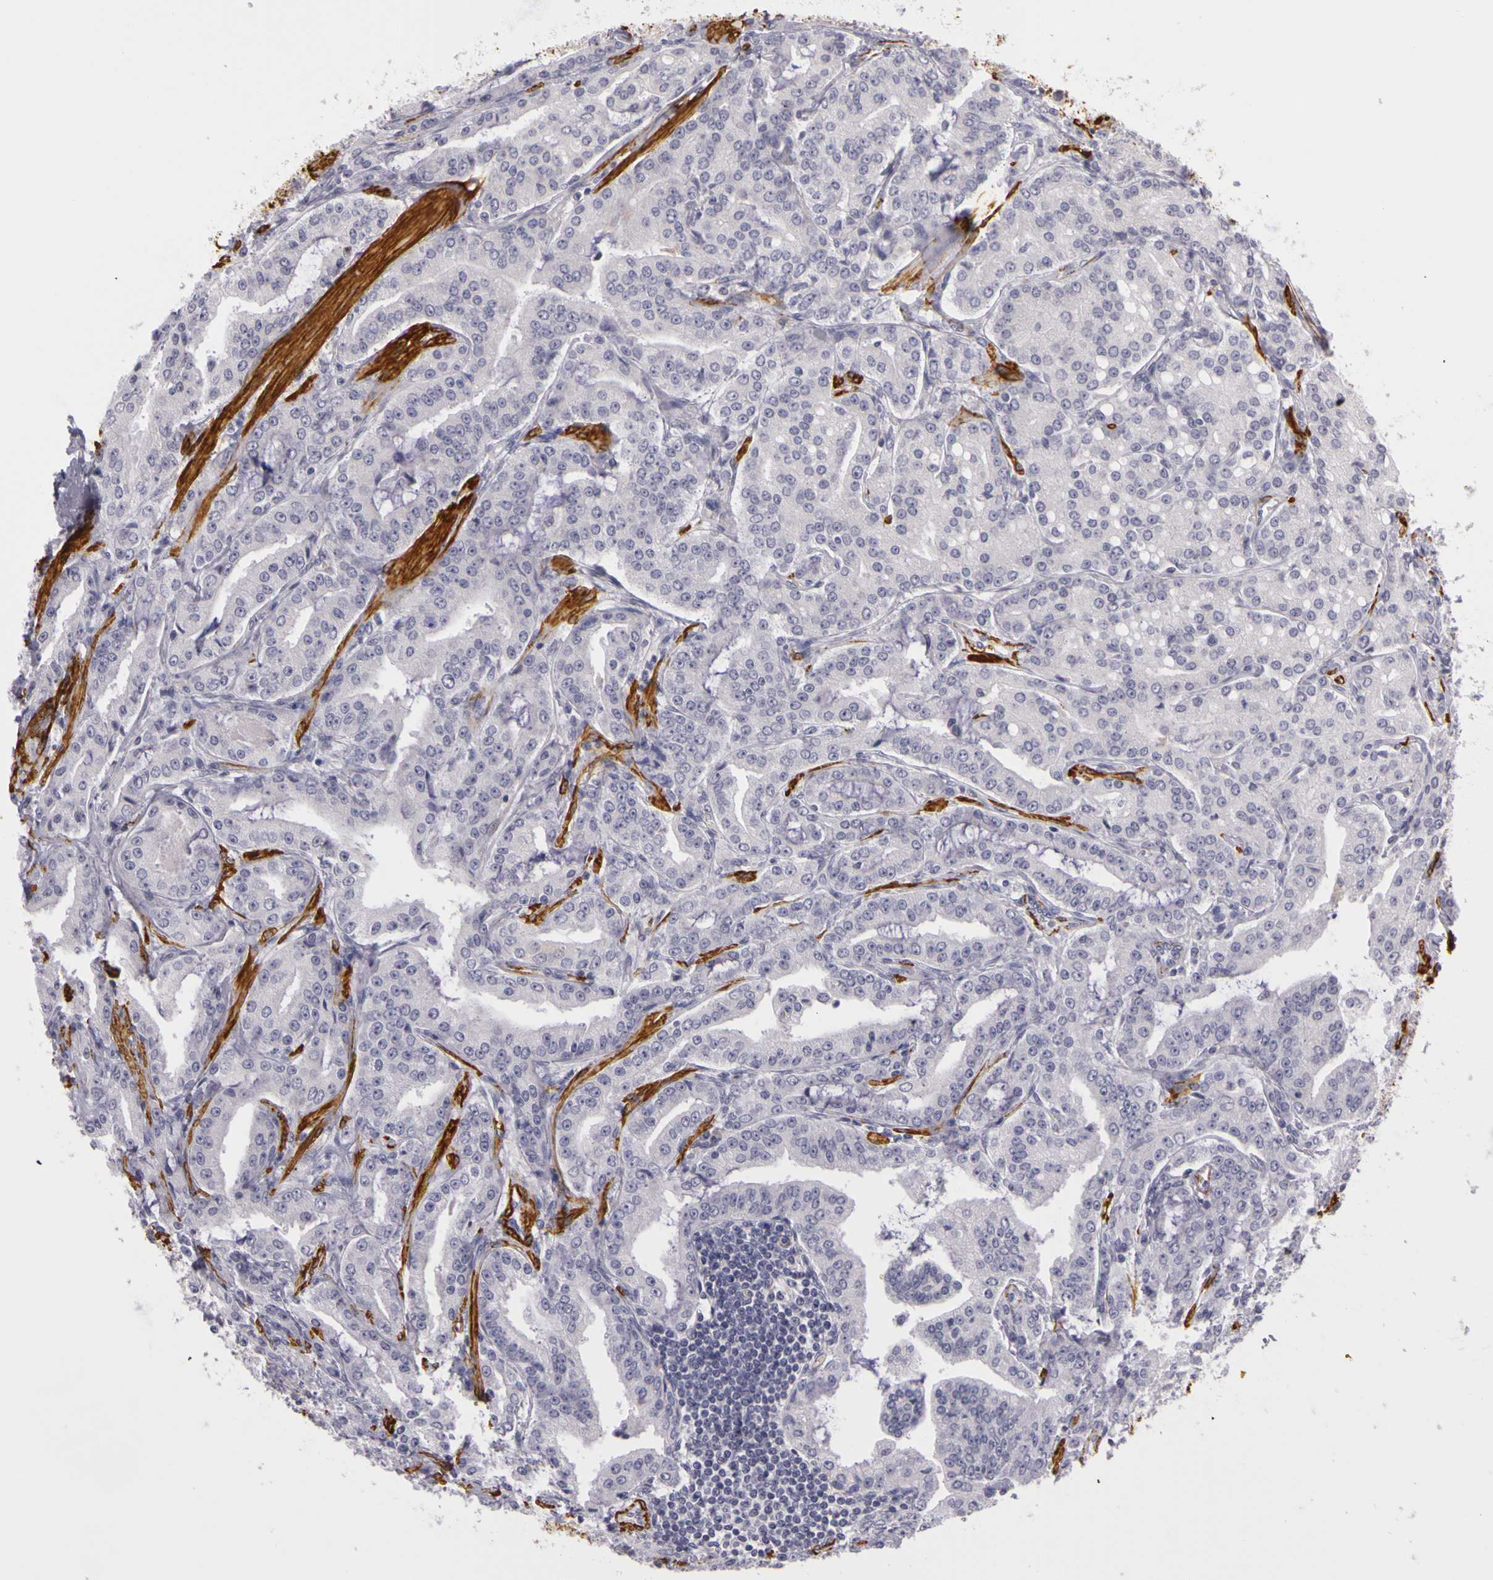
{"staining": {"intensity": "negative", "quantity": "none", "location": "none"}, "tissue": "prostate cancer", "cell_type": "Tumor cells", "image_type": "cancer", "snomed": [{"axis": "morphology", "description": "Adenocarcinoma, Medium grade"}, {"axis": "topography", "description": "Prostate"}], "caption": "IHC of human medium-grade adenocarcinoma (prostate) exhibits no expression in tumor cells.", "gene": "CNTN2", "patient": {"sex": "male", "age": 72}}